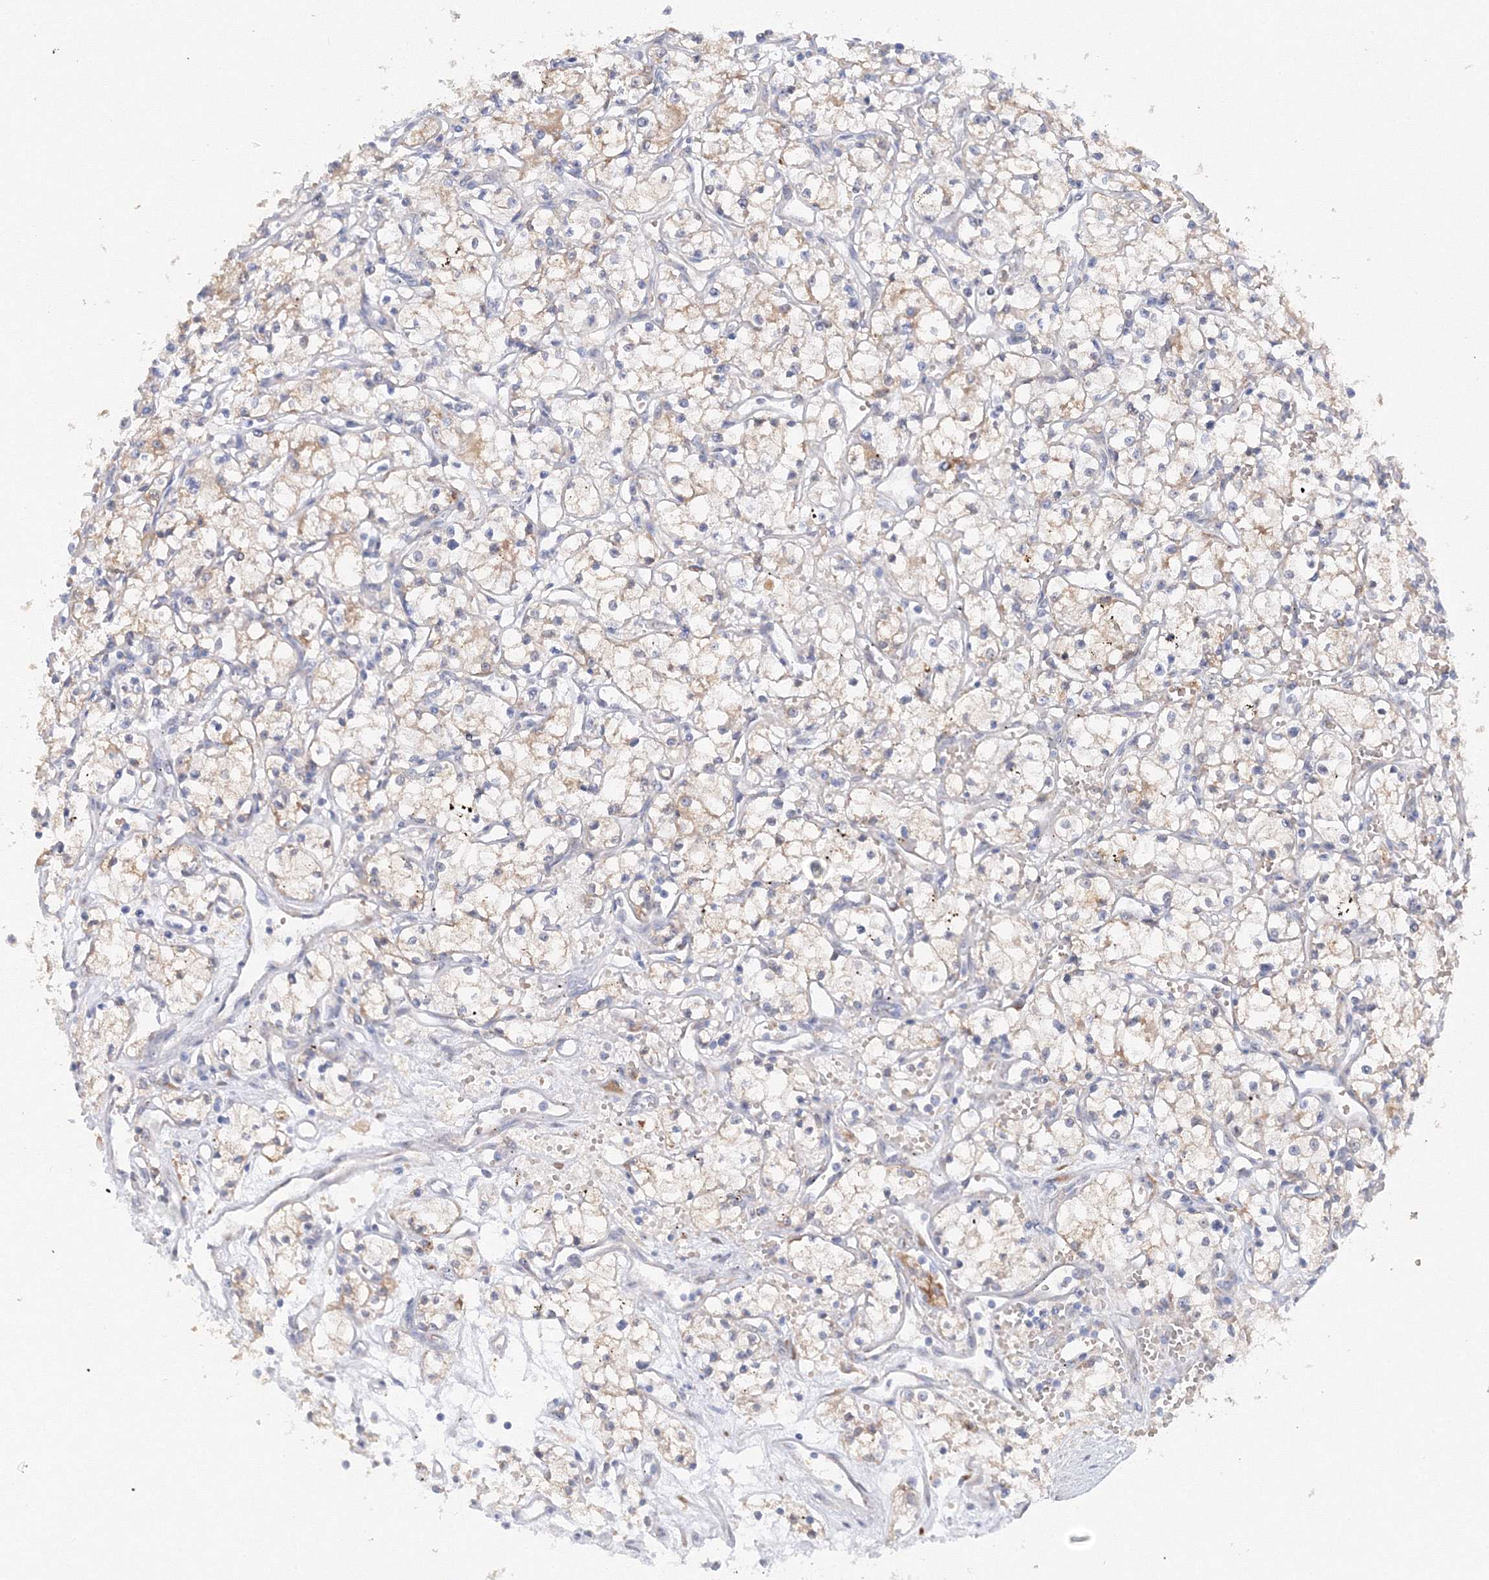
{"staining": {"intensity": "weak", "quantity": "<25%", "location": "cytoplasmic/membranous"}, "tissue": "renal cancer", "cell_type": "Tumor cells", "image_type": "cancer", "snomed": [{"axis": "morphology", "description": "Adenocarcinoma, NOS"}, {"axis": "topography", "description": "Kidney"}], "caption": "High power microscopy micrograph of an immunohistochemistry (IHC) micrograph of renal cancer (adenocarcinoma), revealing no significant staining in tumor cells.", "gene": "DIS3L2", "patient": {"sex": "male", "age": 59}}